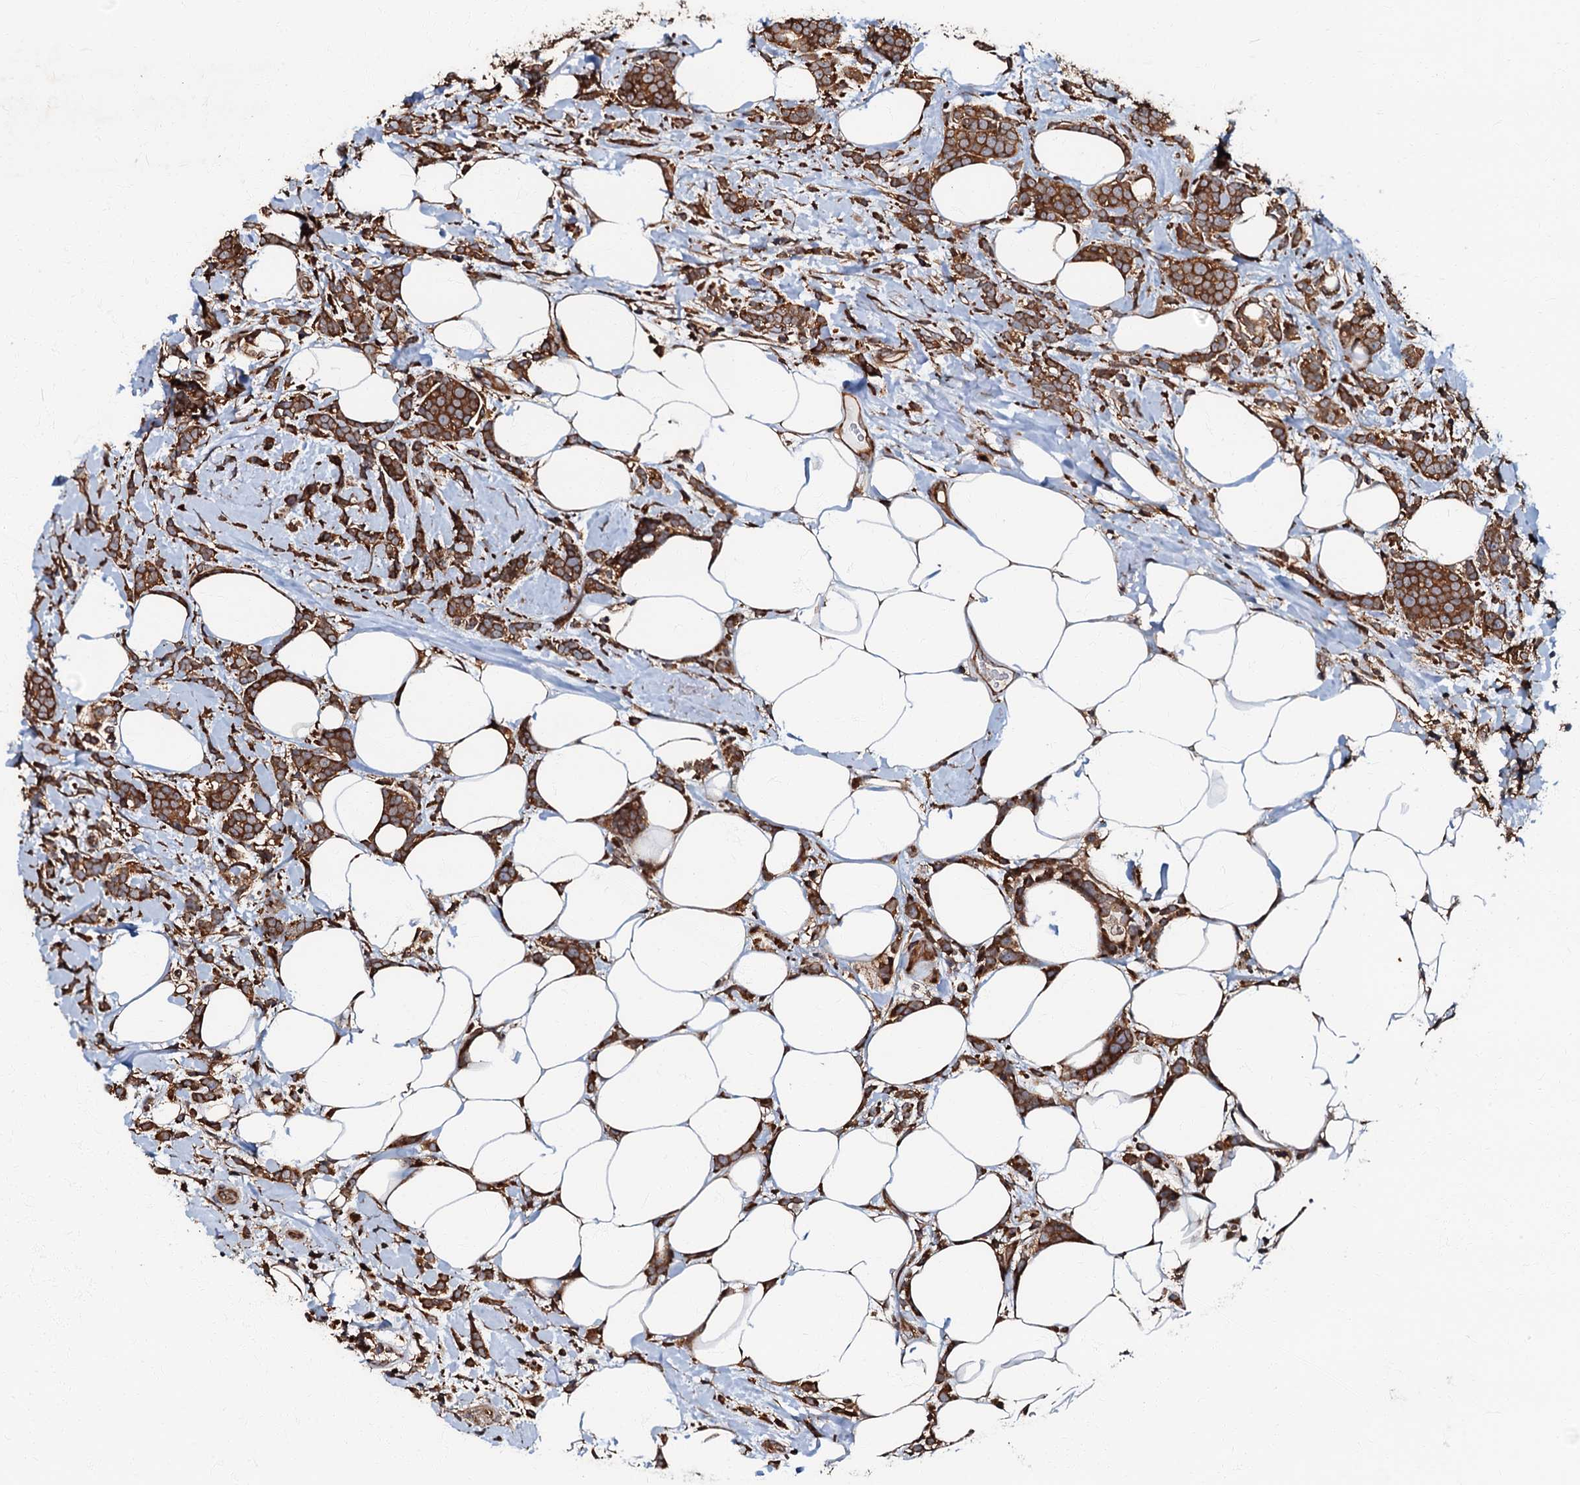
{"staining": {"intensity": "moderate", "quantity": ">75%", "location": "cytoplasmic/membranous"}, "tissue": "breast cancer", "cell_type": "Tumor cells", "image_type": "cancer", "snomed": [{"axis": "morphology", "description": "Lobular carcinoma"}, {"axis": "topography", "description": "Breast"}], "caption": "High-power microscopy captured an immunohistochemistry (IHC) image of lobular carcinoma (breast), revealing moderate cytoplasmic/membranous expression in approximately >75% of tumor cells.", "gene": "OSBP", "patient": {"sex": "female", "age": 58}}